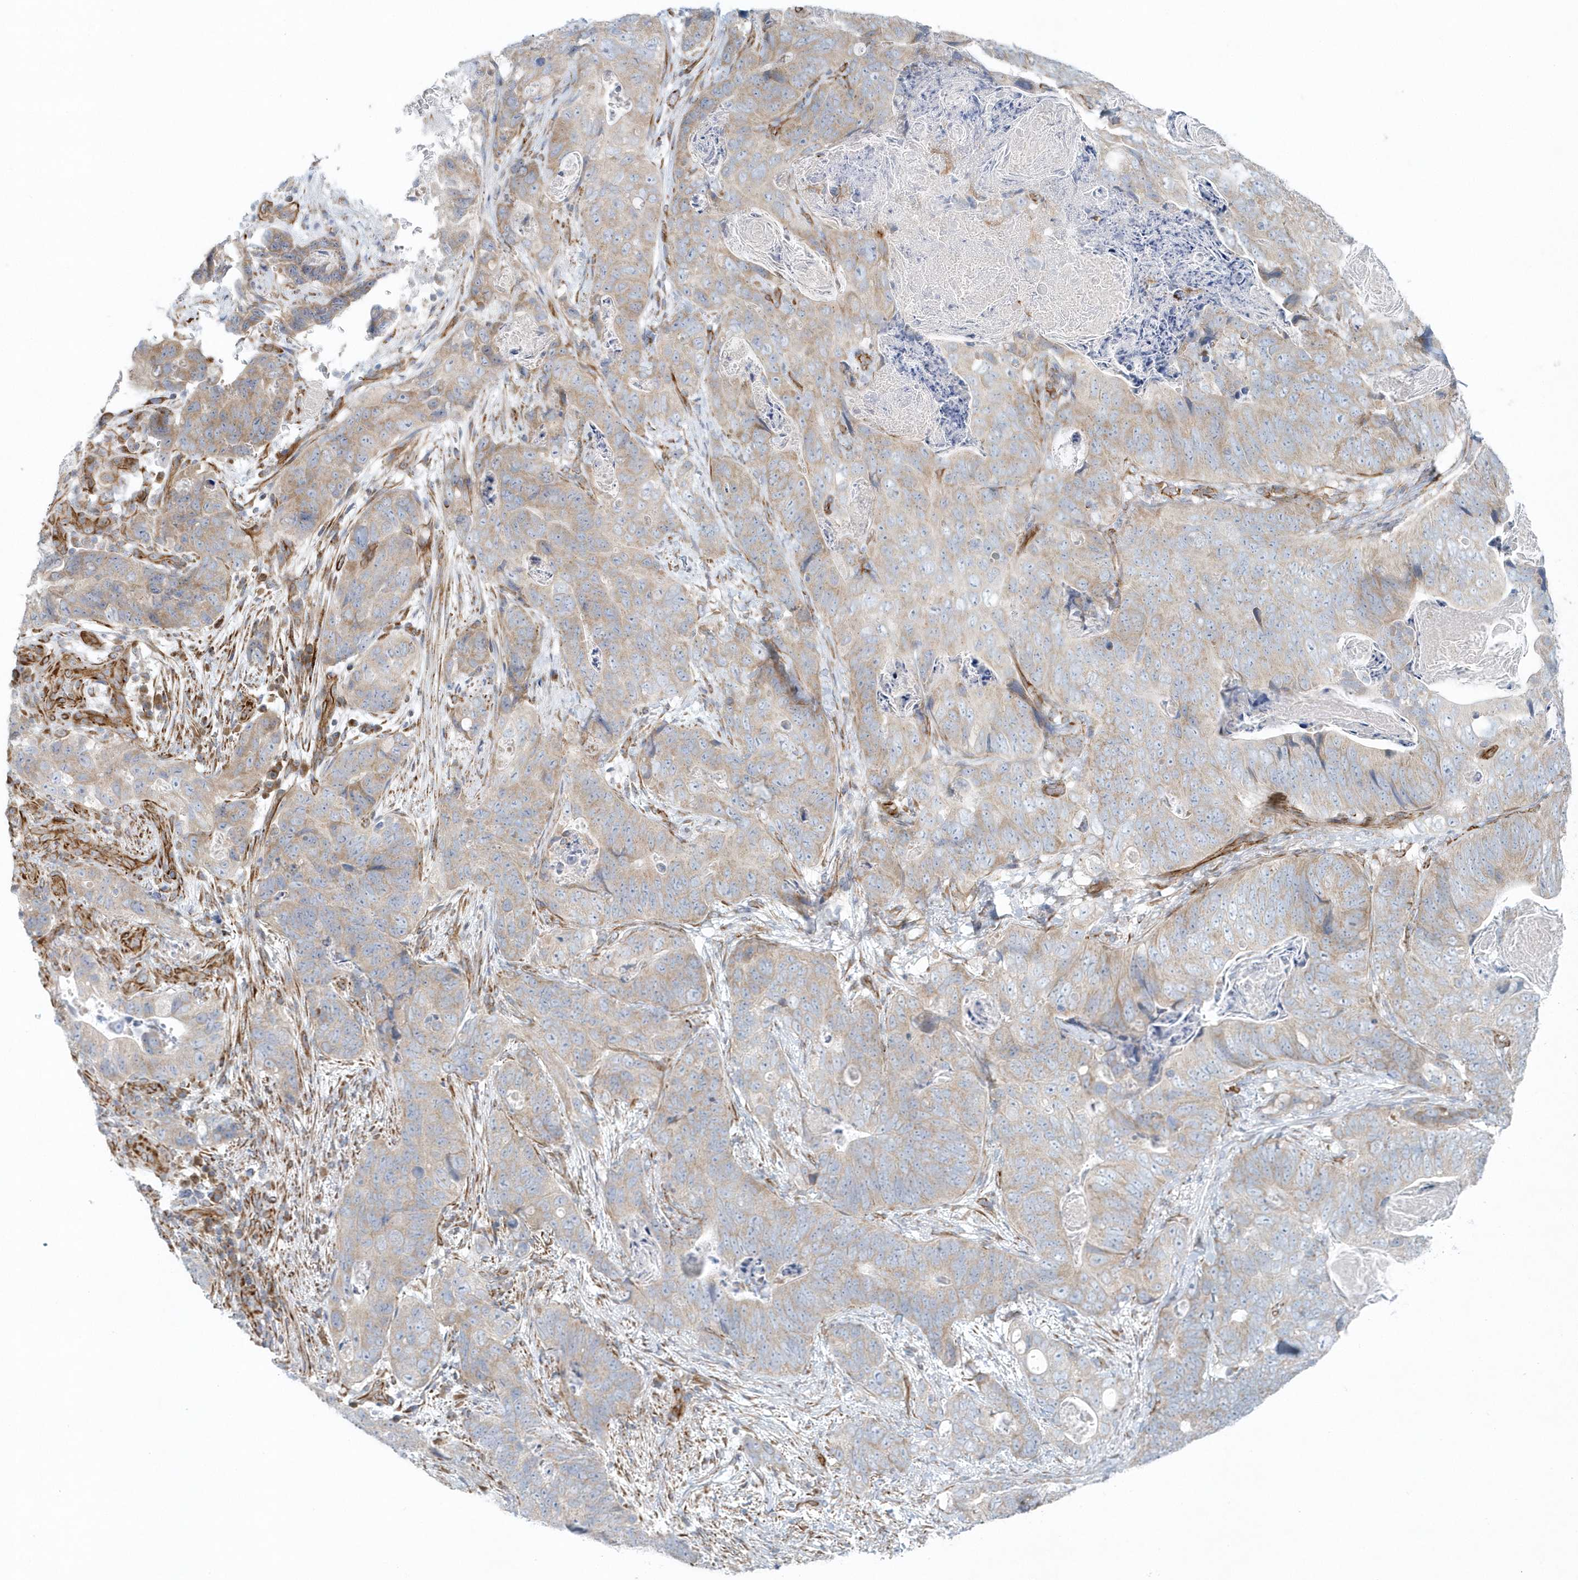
{"staining": {"intensity": "weak", "quantity": "25%-75%", "location": "cytoplasmic/membranous"}, "tissue": "stomach cancer", "cell_type": "Tumor cells", "image_type": "cancer", "snomed": [{"axis": "morphology", "description": "Normal tissue, NOS"}, {"axis": "morphology", "description": "Adenocarcinoma, NOS"}, {"axis": "topography", "description": "Stomach"}], "caption": "Immunohistochemical staining of stomach cancer (adenocarcinoma) displays weak cytoplasmic/membranous protein positivity in about 25%-75% of tumor cells.", "gene": "GPR152", "patient": {"sex": "female", "age": 89}}